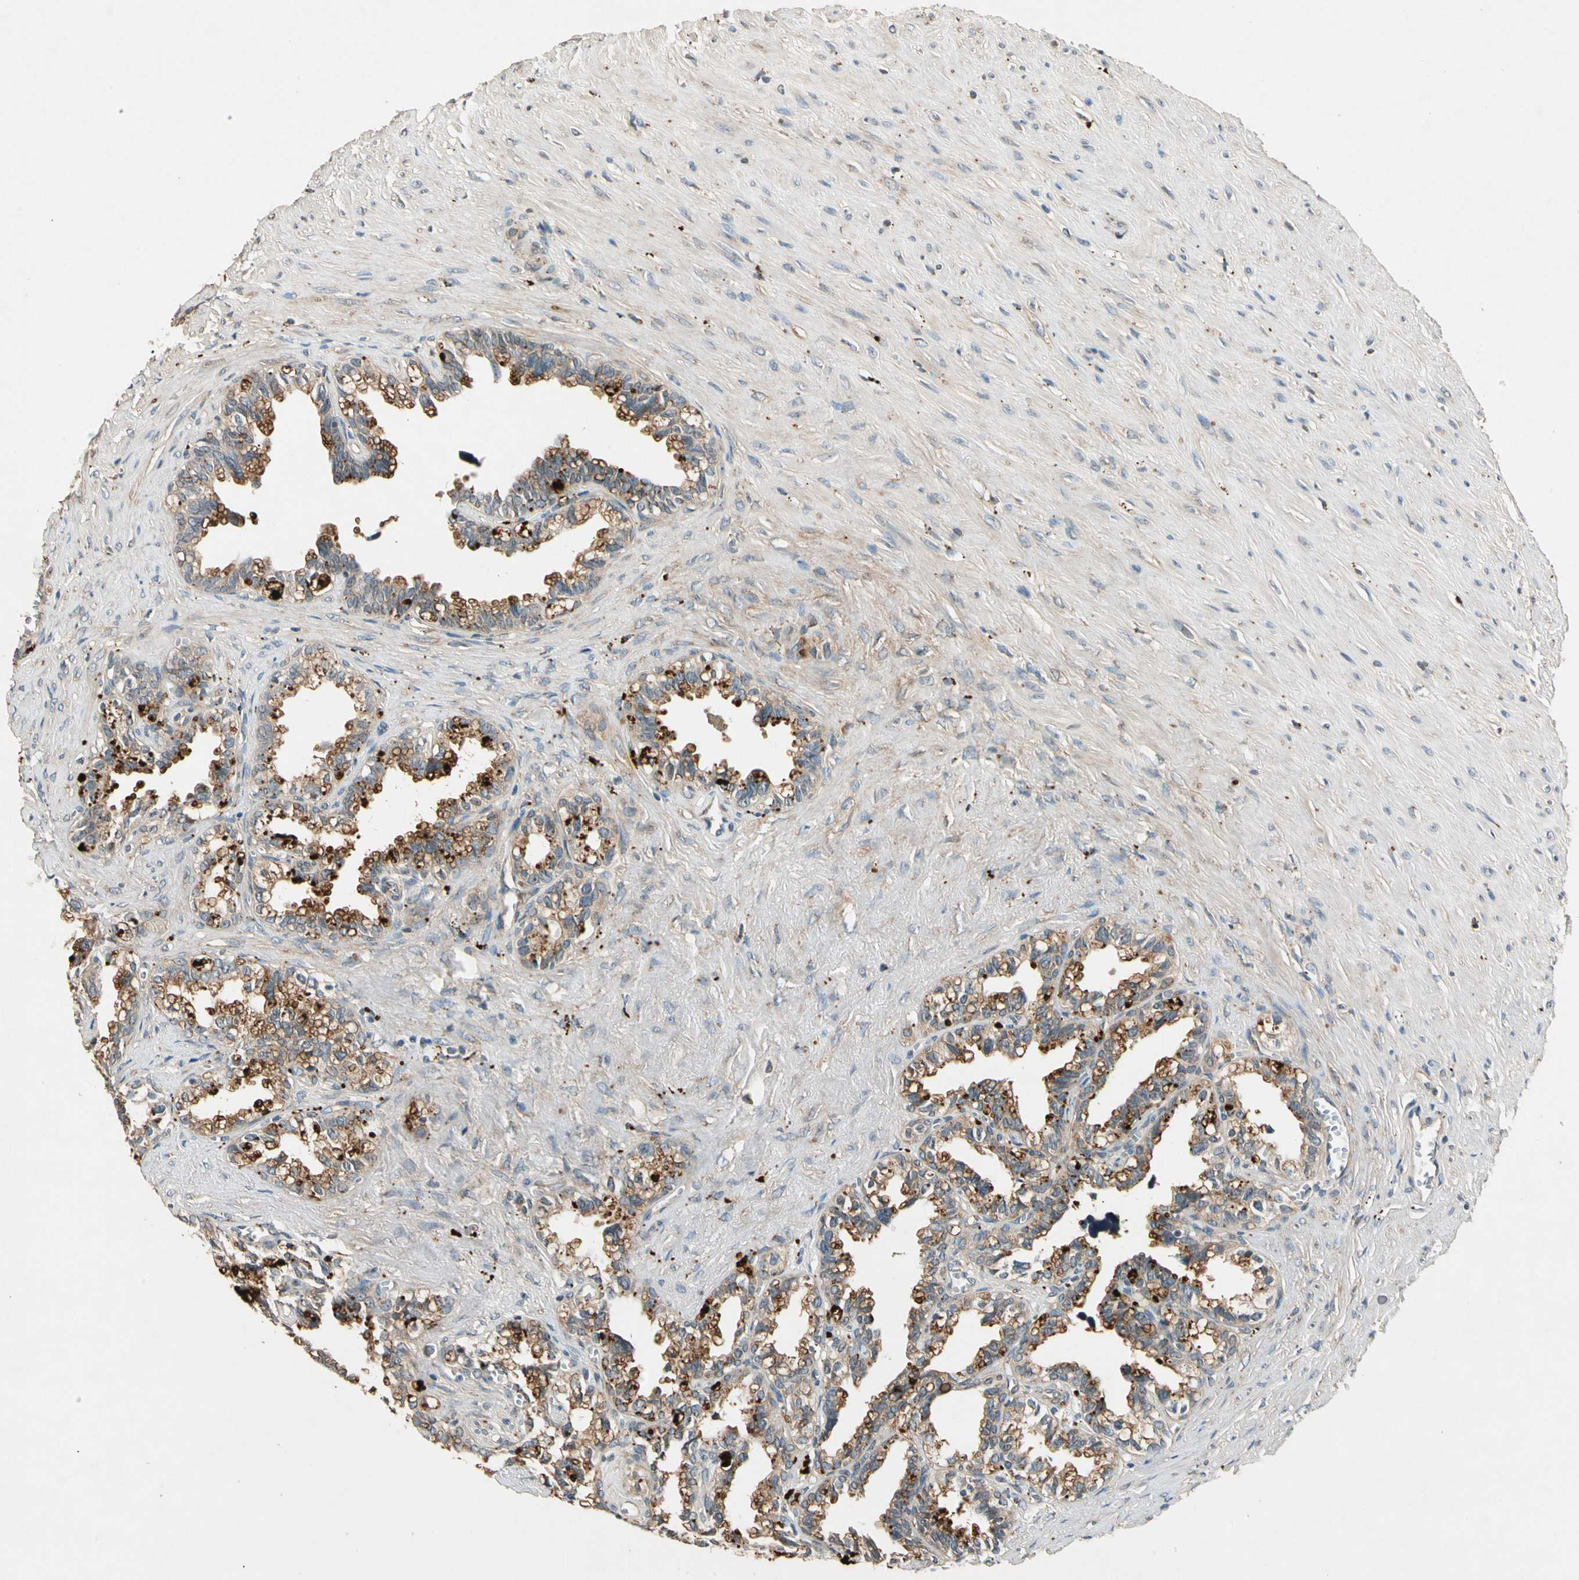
{"staining": {"intensity": "moderate", "quantity": "25%-75%", "location": "cytoplasmic/membranous"}, "tissue": "seminal vesicle", "cell_type": "Glandular cells", "image_type": "normal", "snomed": [{"axis": "morphology", "description": "Normal tissue, NOS"}, {"axis": "topography", "description": "Seminal veicle"}], "caption": "The immunohistochemical stain shows moderate cytoplasmic/membranous expression in glandular cells of unremarkable seminal vesicle. (DAB (3,3'-diaminobenzidine) IHC, brown staining for protein, blue staining for nuclei).", "gene": "ROCK2", "patient": {"sex": "male", "age": 60}}